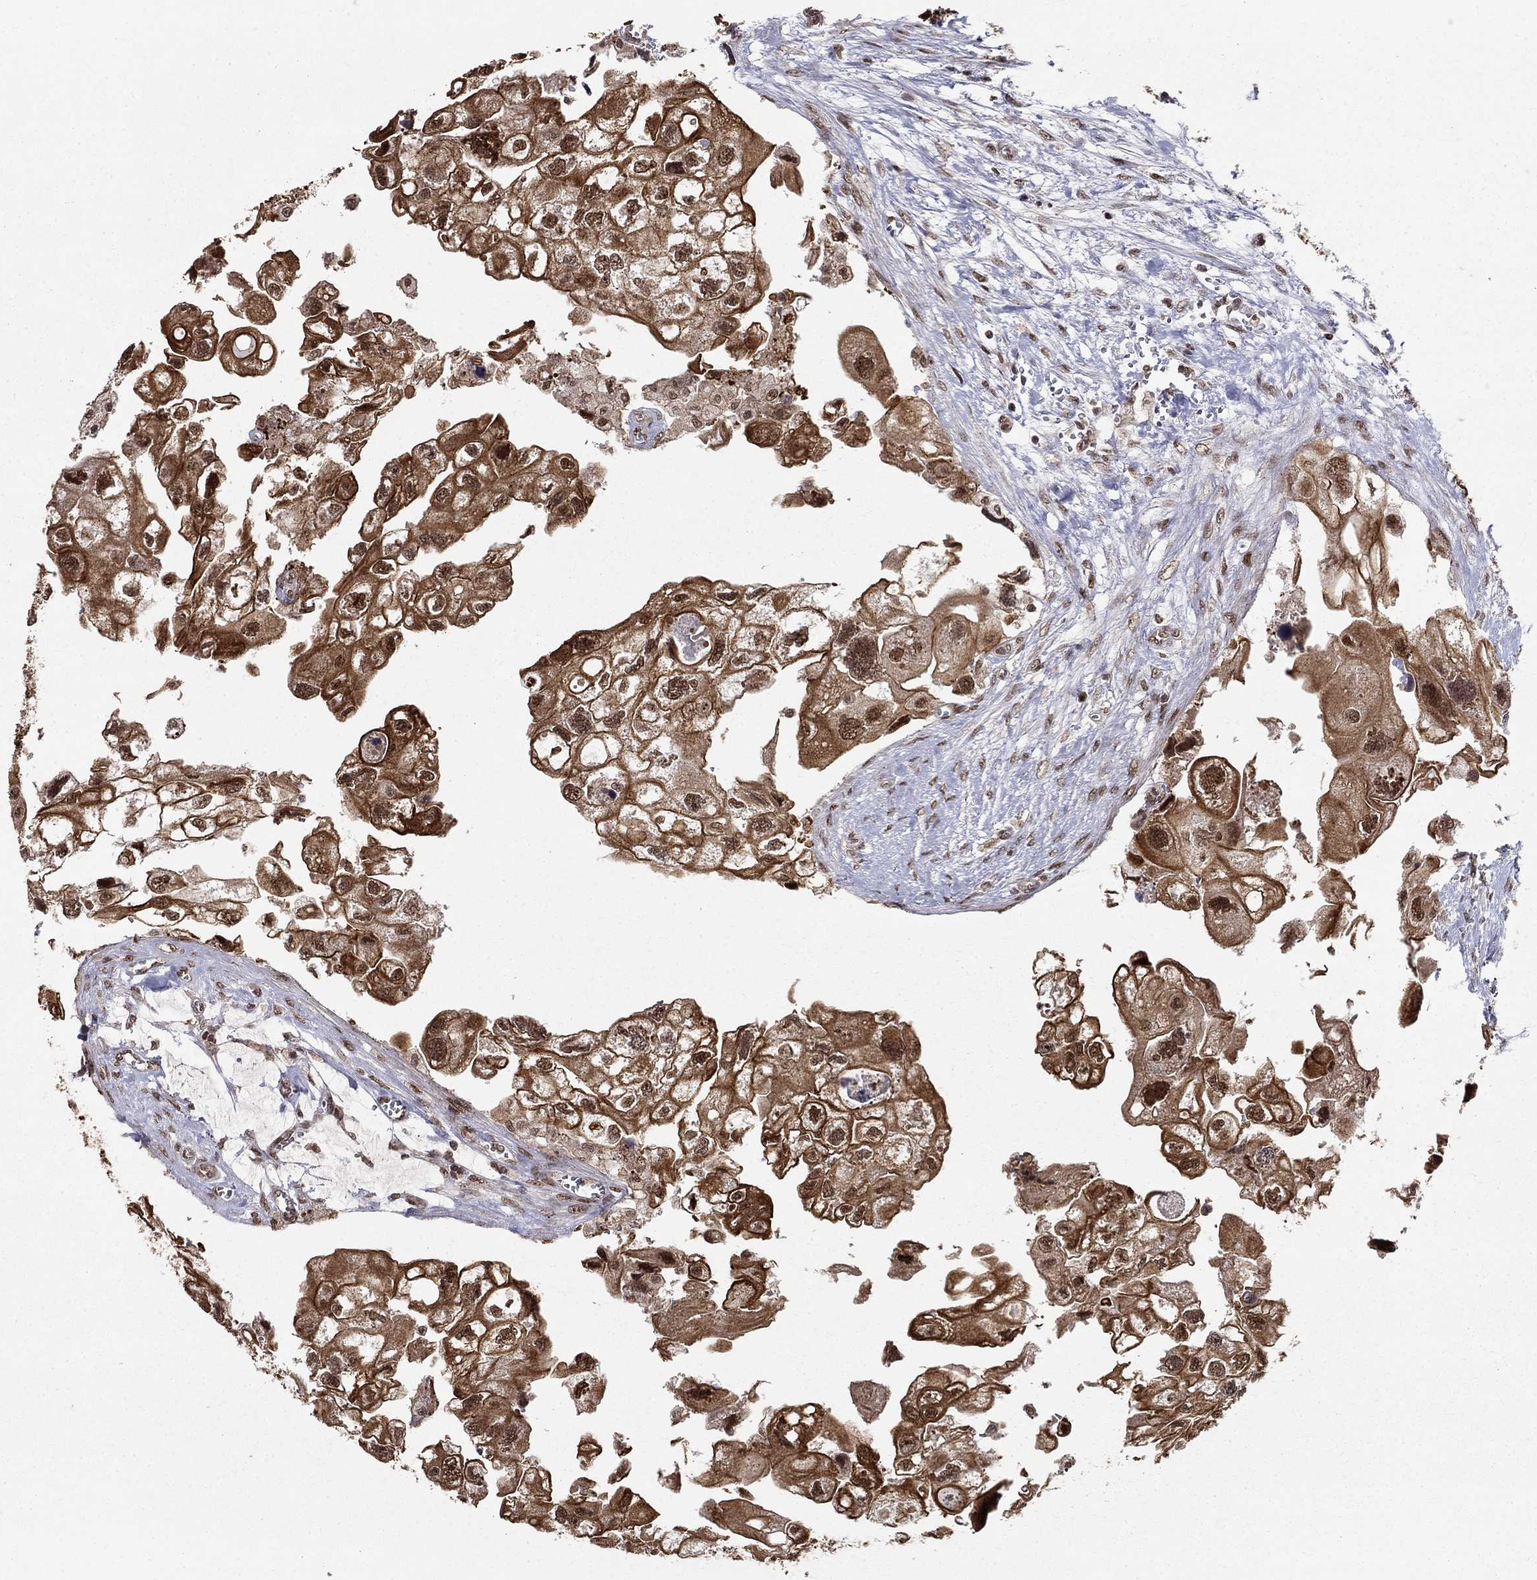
{"staining": {"intensity": "strong", "quantity": ">75%", "location": "cytoplasmic/membranous"}, "tissue": "urothelial cancer", "cell_type": "Tumor cells", "image_type": "cancer", "snomed": [{"axis": "morphology", "description": "Urothelial carcinoma, High grade"}, {"axis": "topography", "description": "Urinary bladder"}], "caption": "Urothelial carcinoma (high-grade) was stained to show a protein in brown. There is high levels of strong cytoplasmic/membranous positivity in approximately >75% of tumor cells.", "gene": "CDCA7L", "patient": {"sex": "male", "age": 59}}